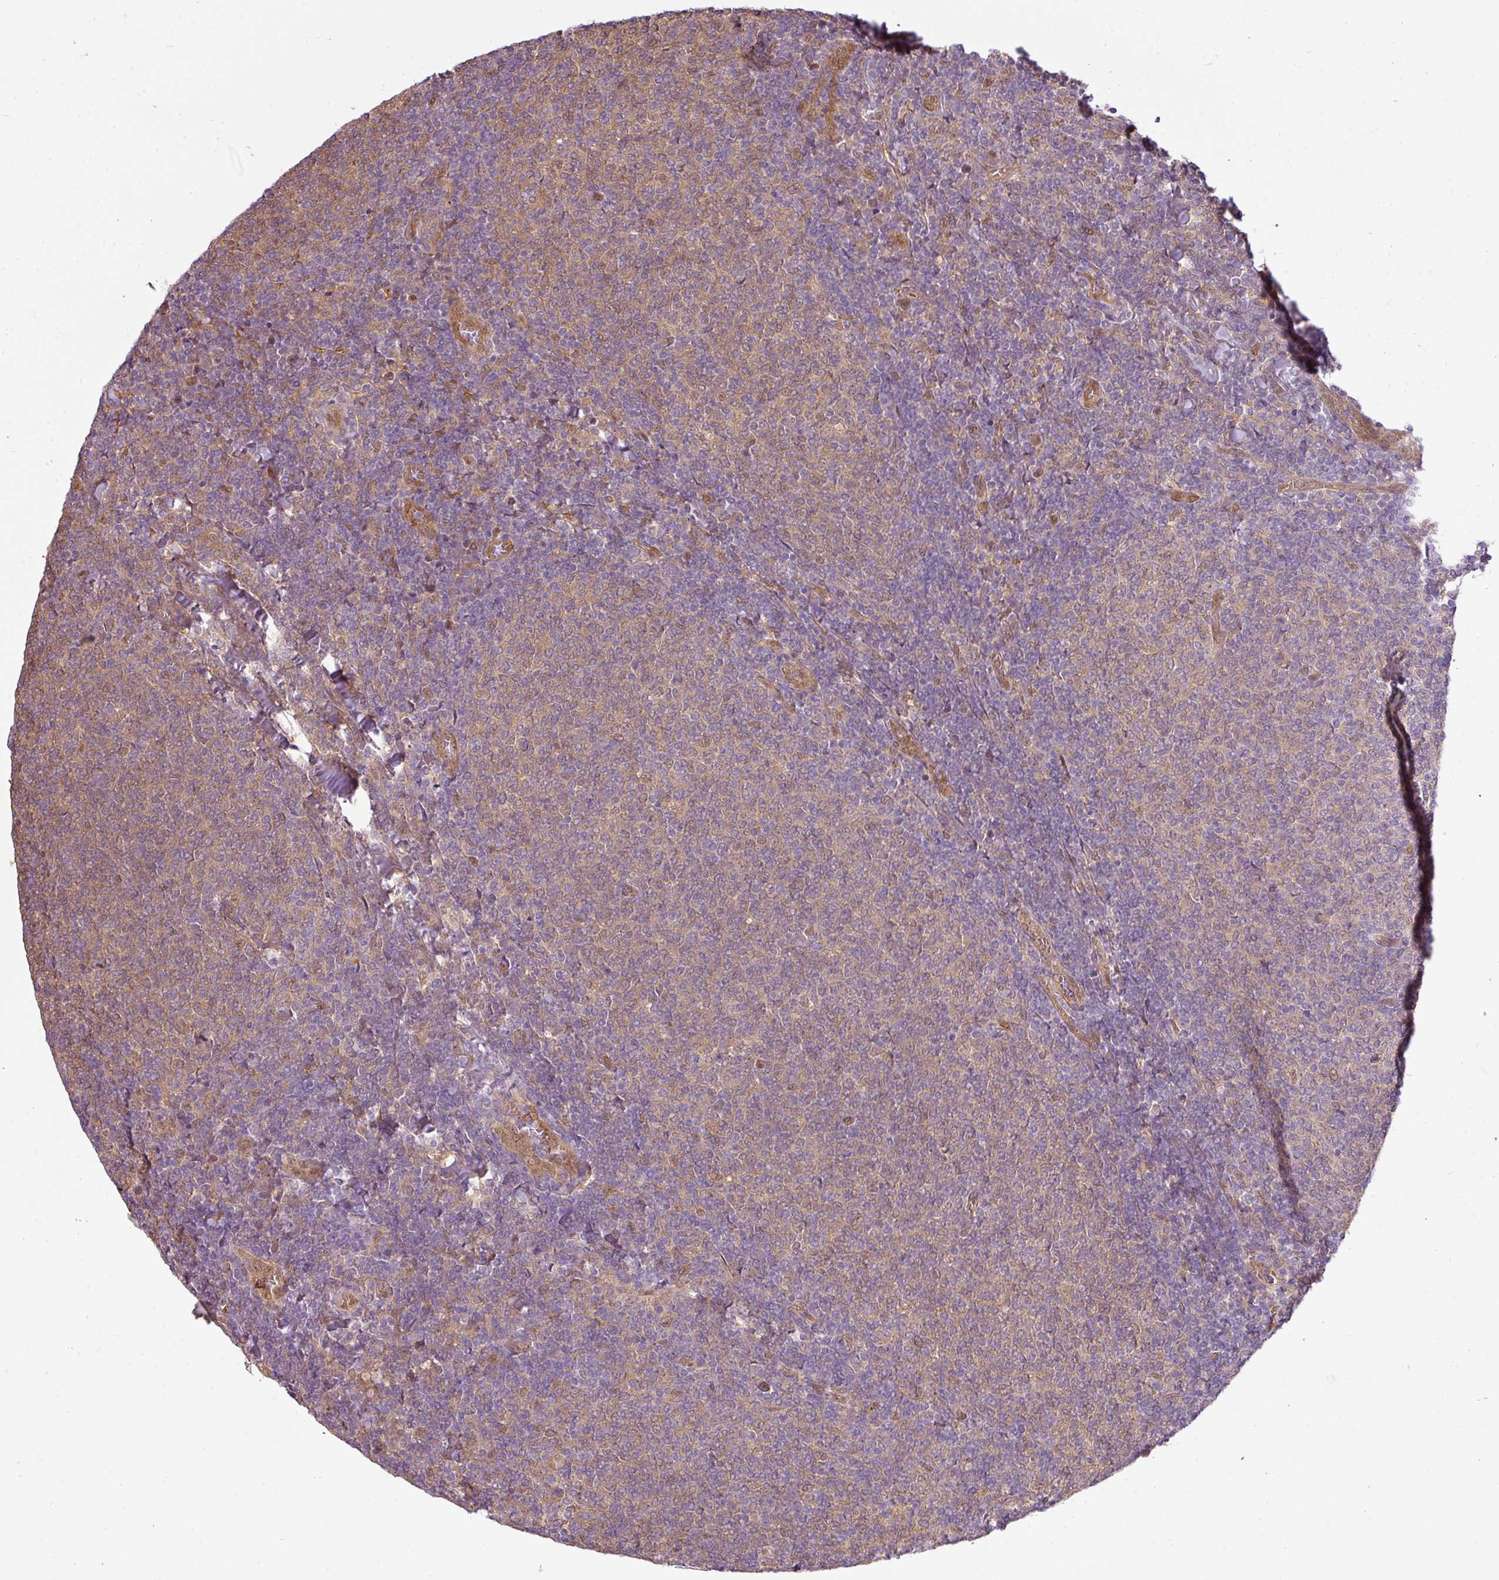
{"staining": {"intensity": "weak", "quantity": "<25%", "location": "cytoplasmic/membranous"}, "tissue": "lymphoma", "cell_type": "Tumor cells", "image_type": "cancer", "snomed": [{"axis": "morphology", "description": "Malignant lymphoma, non-Hodgkin's type, Low grade"}, {"axis": "topography", "description": "Lymph node"}], "caption": "A high-resolution micrograph shows immunohistochemistry (IHC) staining of low-grade malignant lymphoma, non-Hodgkin's type, which shows no significant positivity in tumor cells.", "gene": "ANKRD18A", "patient": {"sex": "male", "age": 52}}